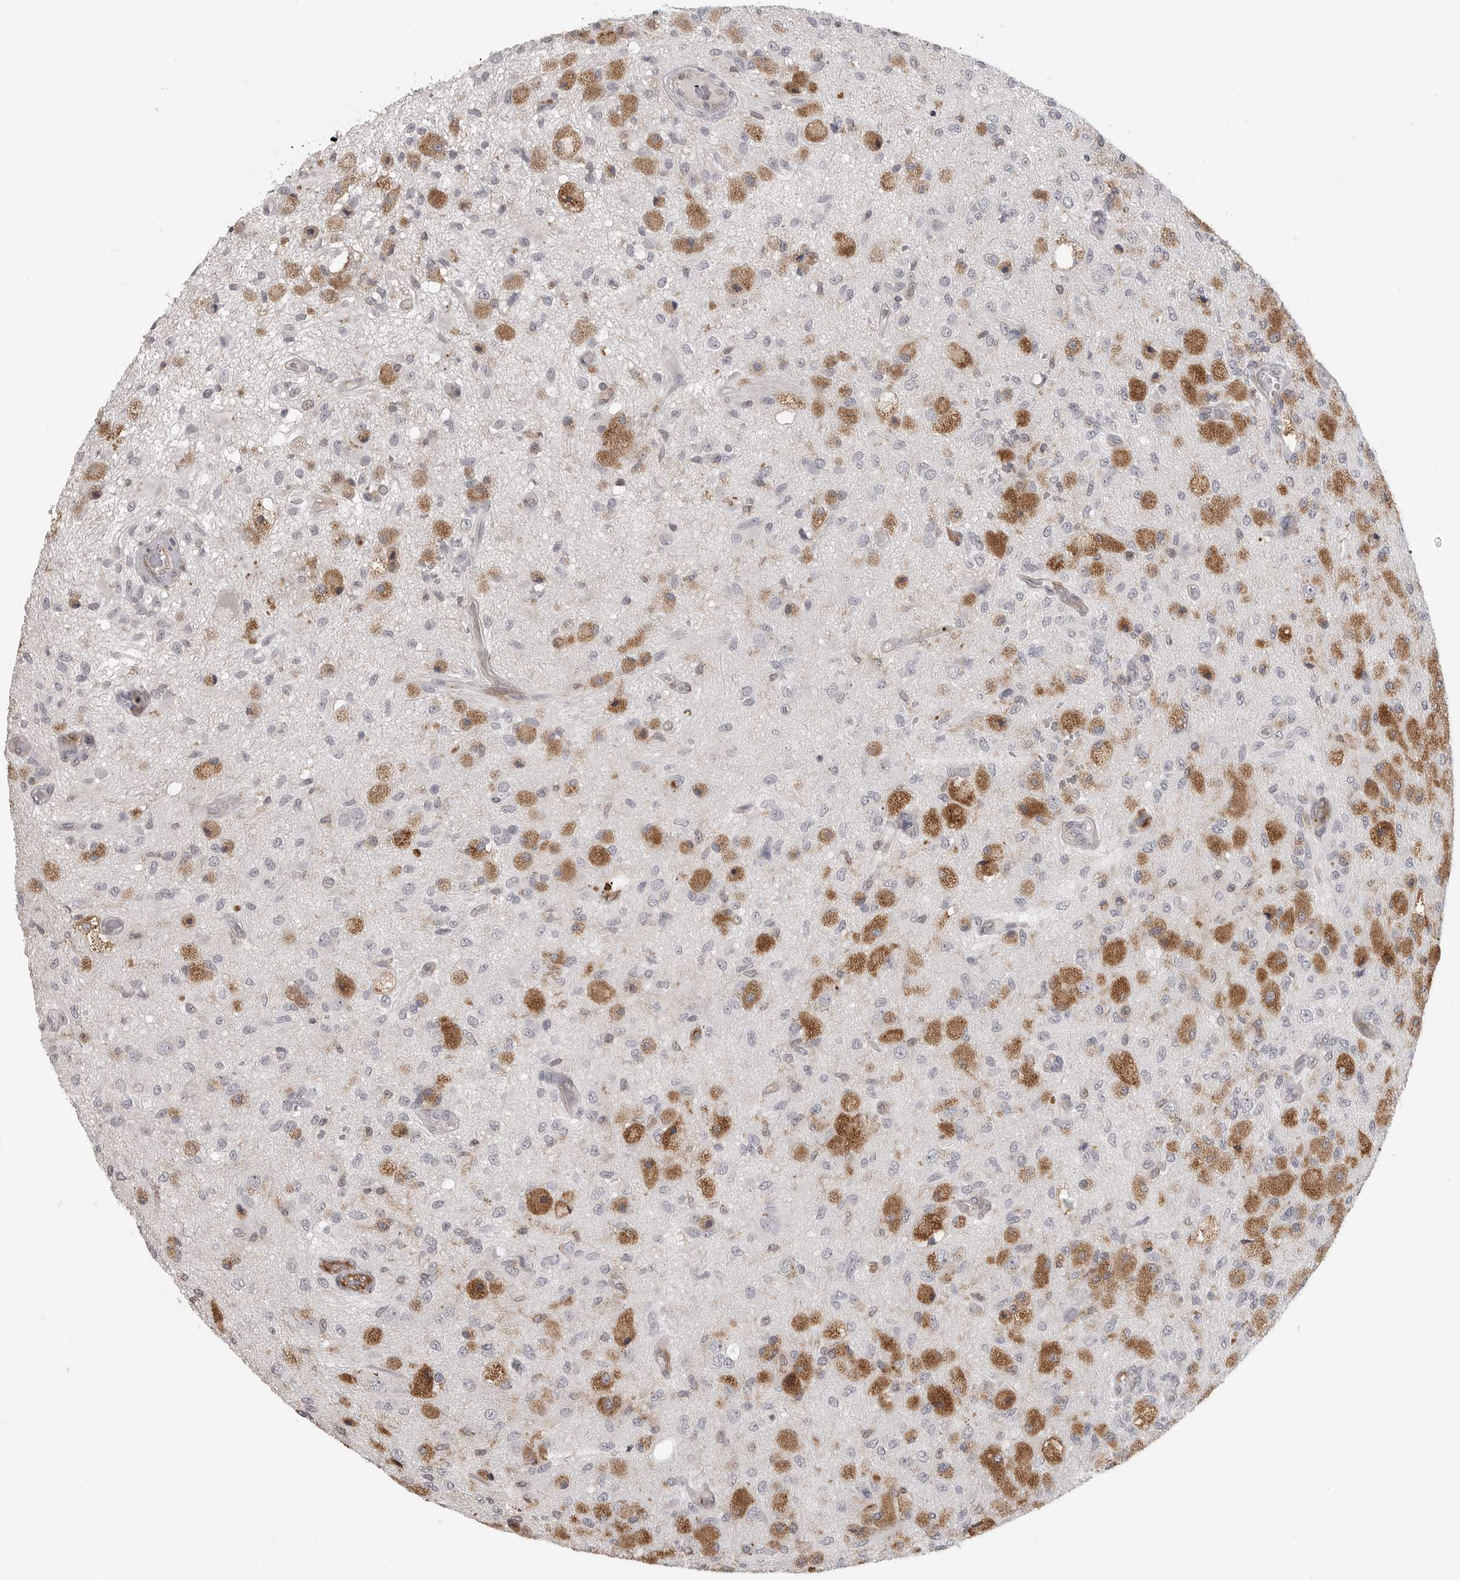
{"staining": {"intensity": "negative", "quantity": "none", "location": "none"}, "tissue": "glioma", "cell_type": "Tumor cells", "image_type": "cancer", "snomed": [{"axis": "morphology", "description": "Normal tissue, NOS"}, {"axis": "morphology", "description": "Glioma, malignant, High grade"}, {"axis": "topography", "description": "Cerebral cortex"}], "caption": "Tumor cells show no significant protein expression in malignant glioma (high-grade). (DAB IHC, high magnification).", "gene": "IFNGR1", "patient": {"sex": "male", "age": 77}}